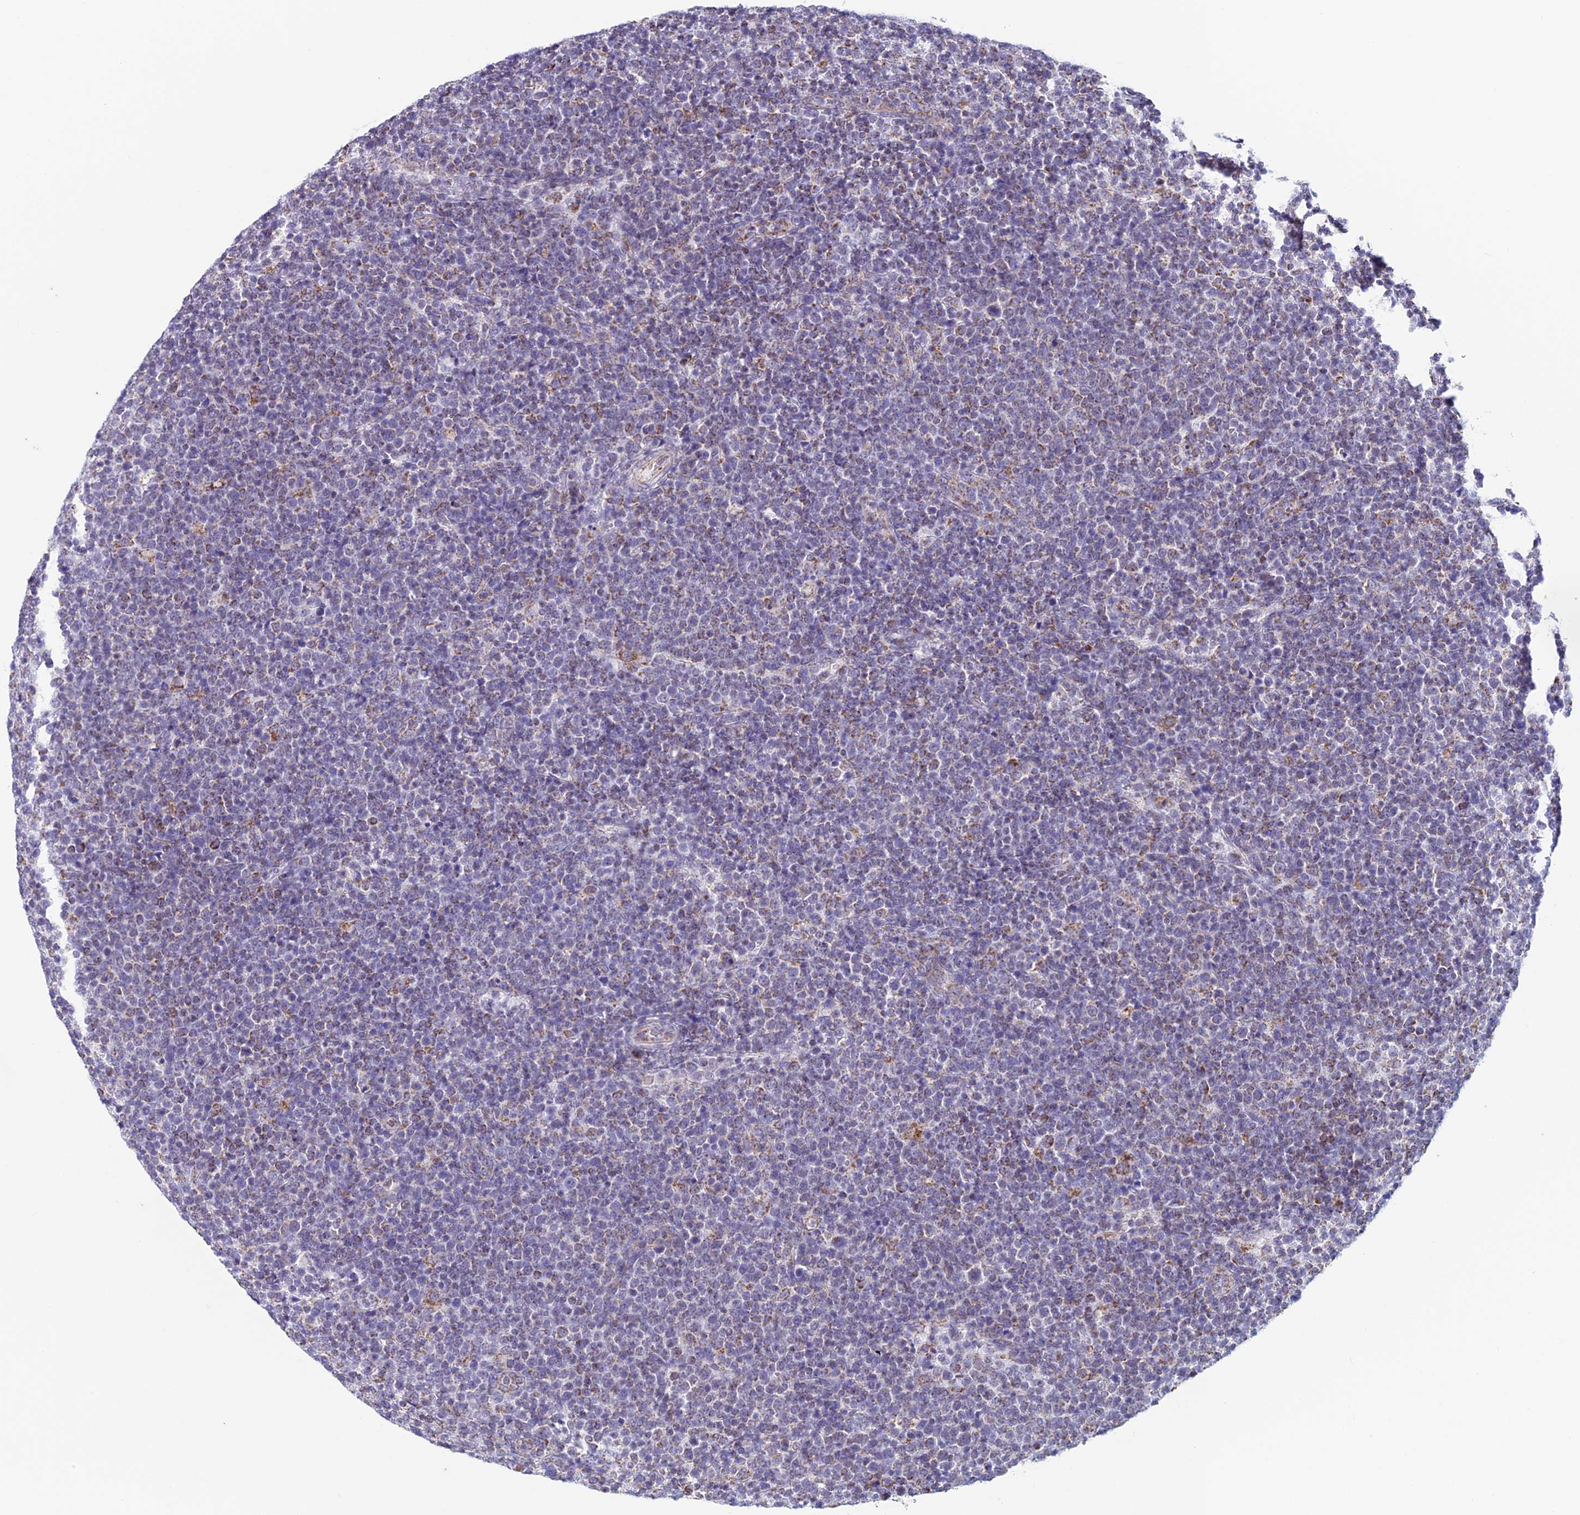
{"staining": {"intensity": "weak", "quantity": "25%-75%", "location": "cytoplasmic/membranous"}, "tissue": "lymphoma", "cell_type": "Tumor cells", "image_type": "cancer", "snomed": [{"axis": "morphology", "description": "Malignant lymphoma, non-Hodgkin's type, High grade"}, {"axis": "topography", "description": "Lymph node"}], "caption": "Human lymphoma stained with a brown dye shows weak cytoplasmic/membranous positive positivity in about 25%-75% of tumor cells.", "gene": "ZNG1B", "patient": {"sex": "male", "age": 61}}